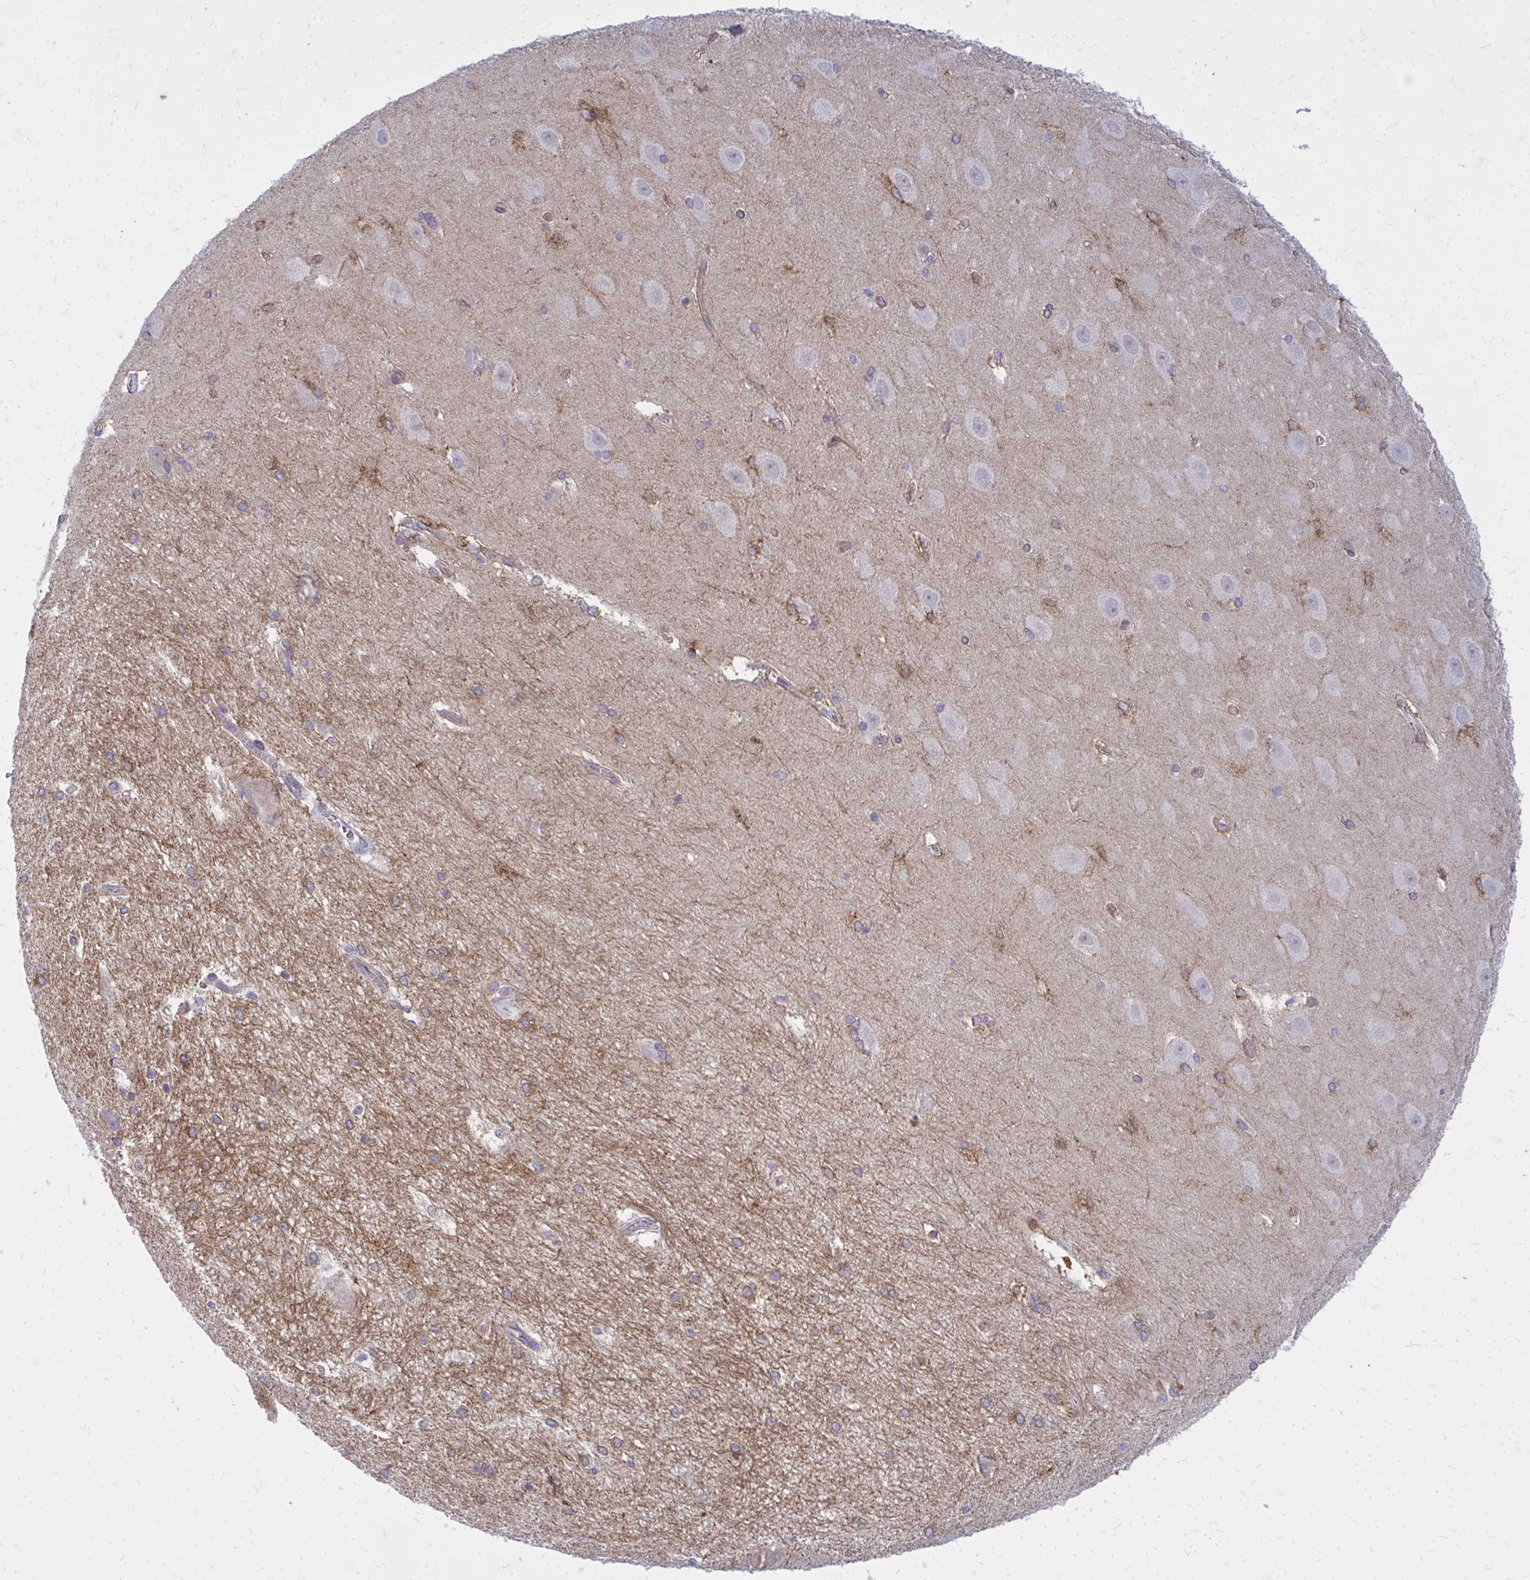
{"staining": {"intensity": "moderate", "quantity": "<25%", "location": "cytoplasmic/membranous"}, "tissue": "hippocampus", "cell_type": "Glial cells", "image_type": "normal", "snomed": [{"axis": "morphology", "description": "Normal tissue, NOS"}, {"axis": "topography", "description": "Cerebral cortex"}, {"axis": "topography", "description": "Hippocampus"}], "caption": "Moderate cytoplasmic/membranous protein staining is present in approximately <25% of glial cells in hippocampus.", "gene": "ACSL5", "patient": {"sex": "female", "age": 19}}